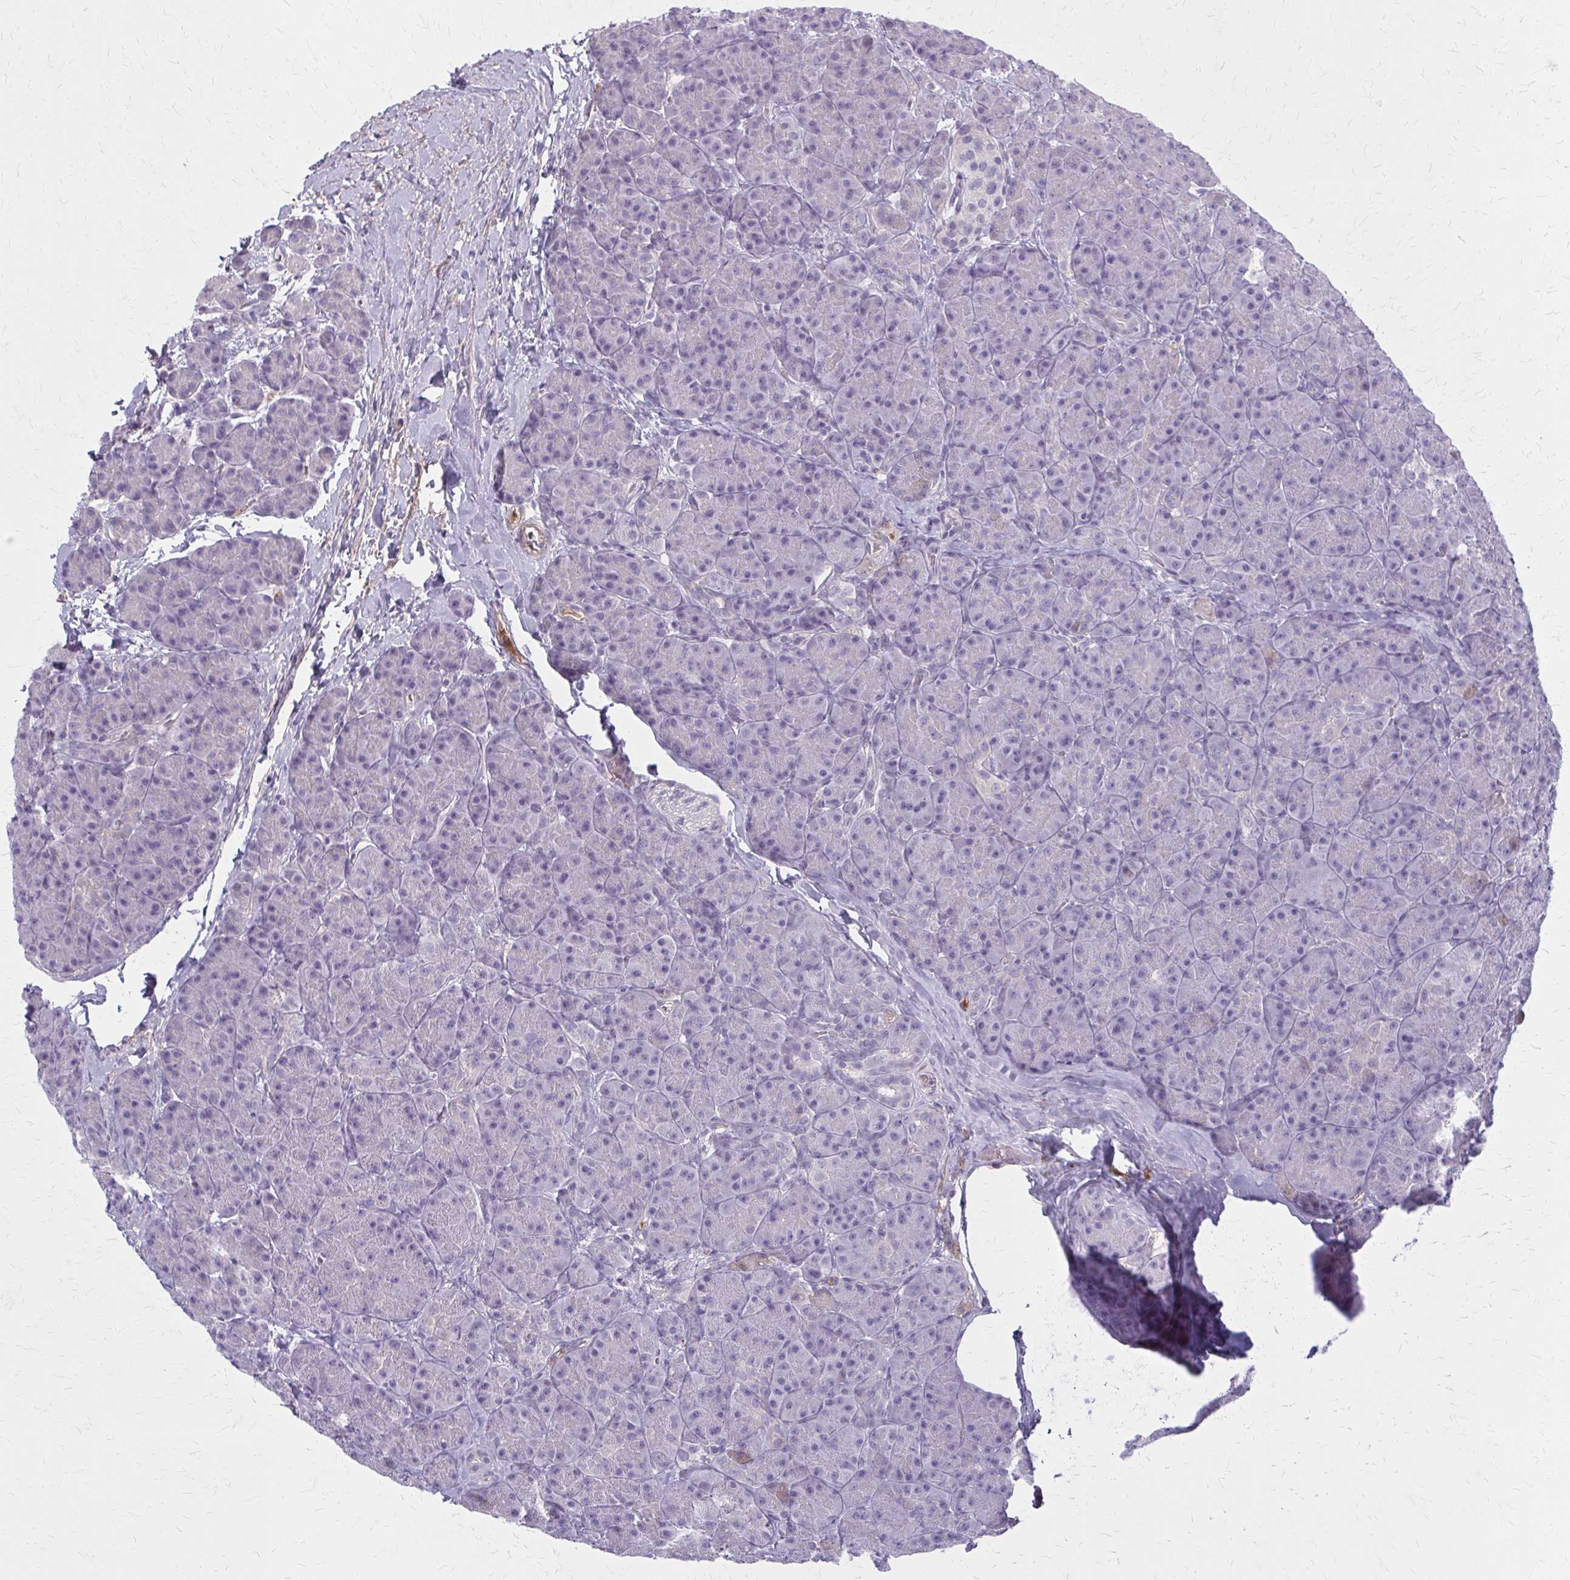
{"staining": {"intensity": "negative", "quantity": "none", "location": "none"}, "tissue": "pancreas", "cell_type": "Exocrine glandular cells", "image_type": "normal", "snomed": [{"axis": "morphology", "description": "Normal tissue, NOS"}, {"axis": "topography", "description": "Pancreas"}], "caption": "IHC image of benign pancreas: human pancreas stained with DAB (3,3'-diaminobenzidine) shows no significant protein staining in exocrine glandular cells.", "gene": "SERPIND1", "patient": {"sex": "male", "age": 57}}